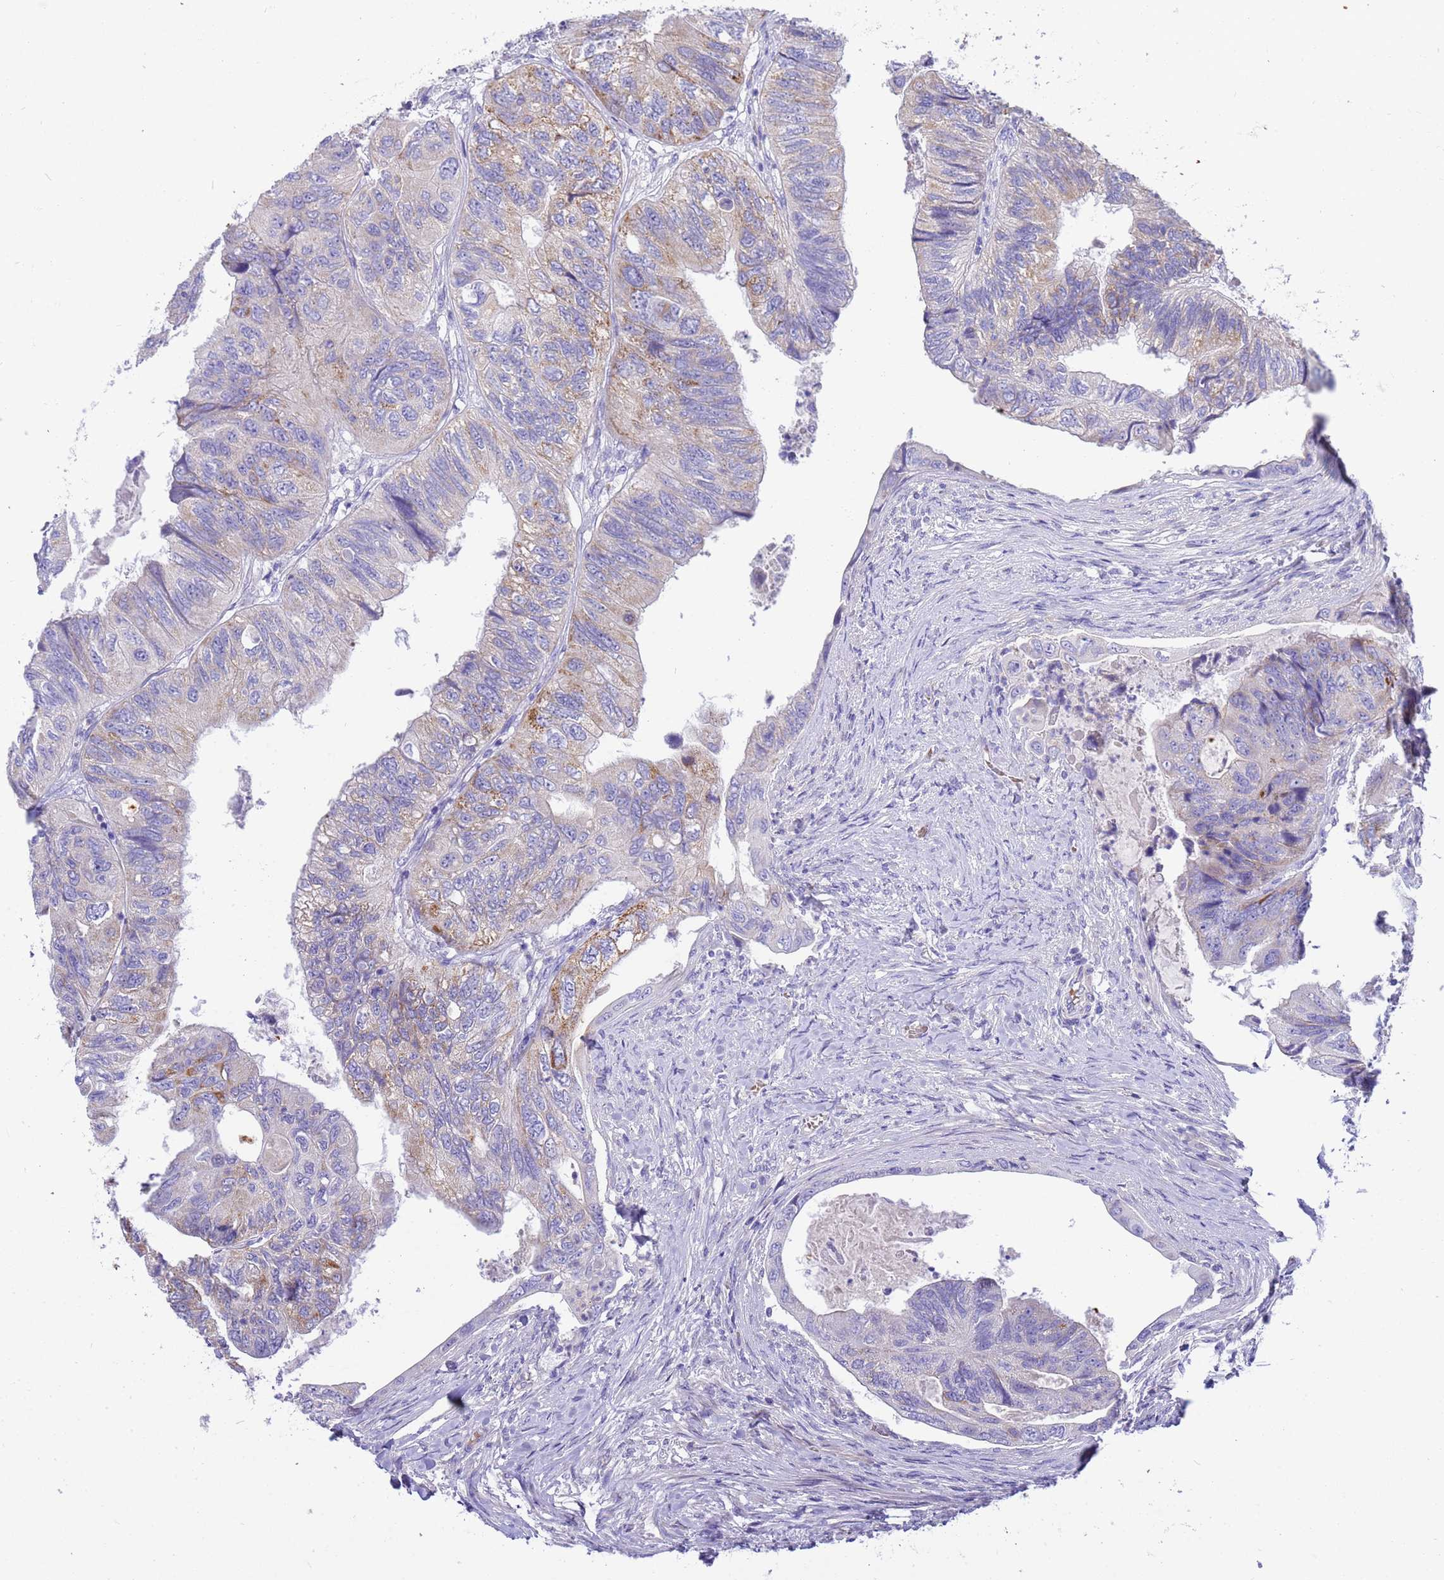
{"staining": {"intensity": "weak", "quantity": "<25%", "location": "cytoplasmic/membranous"}, "tissue": "colorectal cancer", "cell_type": "Tumor cells", "image_type": "cancer", "snomed": [{"axis": "morphology", "description": "Adenocarcinoma, NOS"}, {"axis": "topography", "description": "Rectum"}], "caption": "Immunohistochemistry (IHC) image of neoplastic tissue: human colorectal adenocarcinoma stained with DAB (3,3'-diaminobenzidine) displays no significant protein staining in tumor cells.", "gene": "RIPPLY2", "patient": {"sex": "male", "age": 63}}